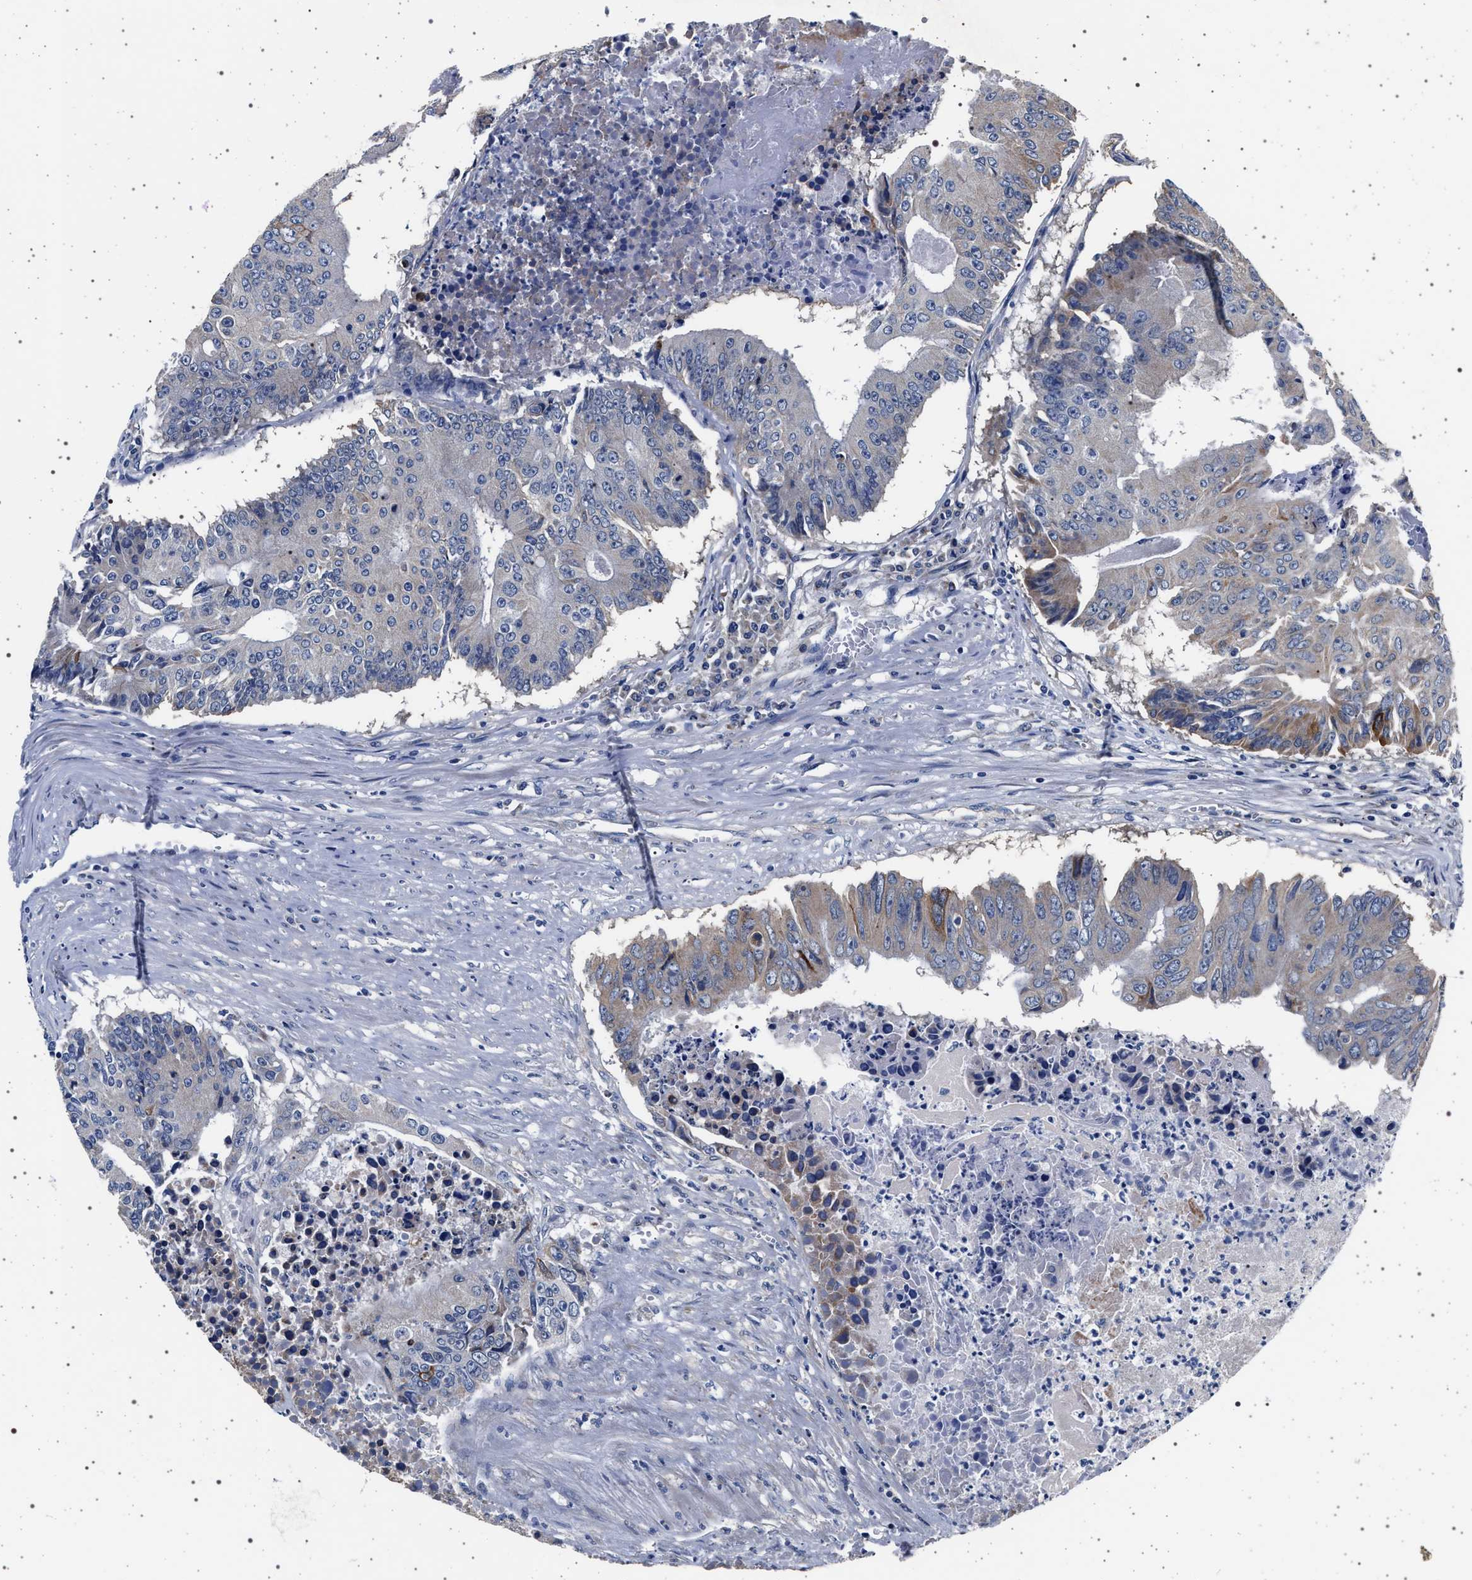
{"staining": {"intensity": "weak", "quantity": "<25%", "location": "cytoplasmic/membranous"}, "tissue": "colorectal cancer", "cell_type": "Tumor cells", "image_type": "cancer", "snomed": [{"axis": "morphology", "description": "Adenocarcinoma, NOS"}, {"axis": "topography", "description": "Colon"}], "caption": "Adenocarcinoma (colorectal) was stained to show a protein in brown. There is no significant staining in tumor cells.", "gene": "MAP3K2", "patient": {"sex": "male", "age": 87}}